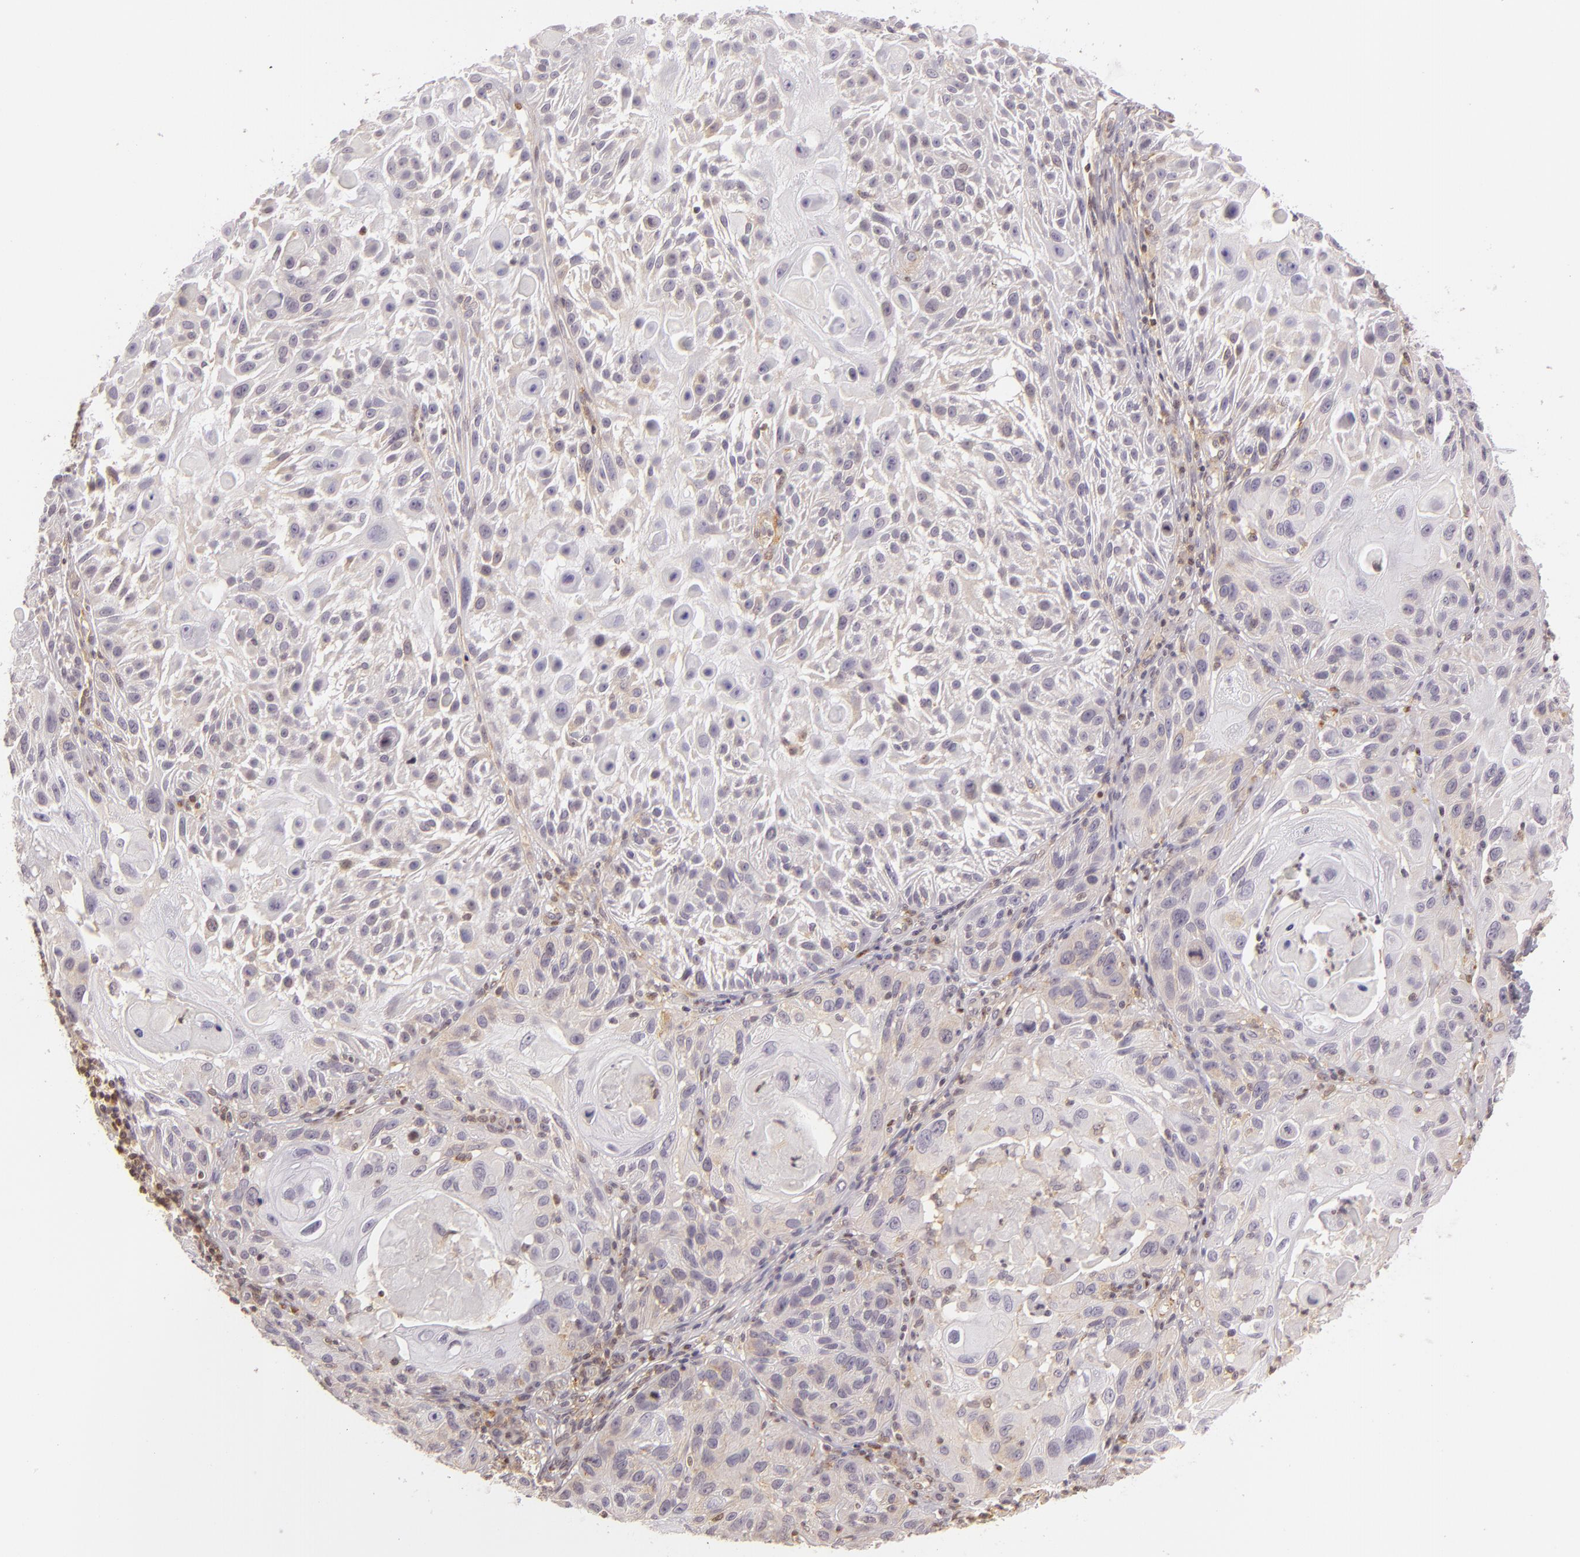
{"staining": {"intensity": "weak", "quantity": "<25%", "location": "cytoplasmic/membranous"}, "tissue": "skin cancer", "cell_type": "Tumor cells", "image_type": "cancer", "snomed": [{"axis": "morphology", "description": "Squamous cell carcinoma, NOS"}, {"axis": "topography", "description": "Skin"}], "caption": "High power microscopy micrograph of an IHC image of skin cancer, revealing no significant staining in tumor cells.", "gene": "IMPDH1", "patient": {"sex": "female", "age": 89}}